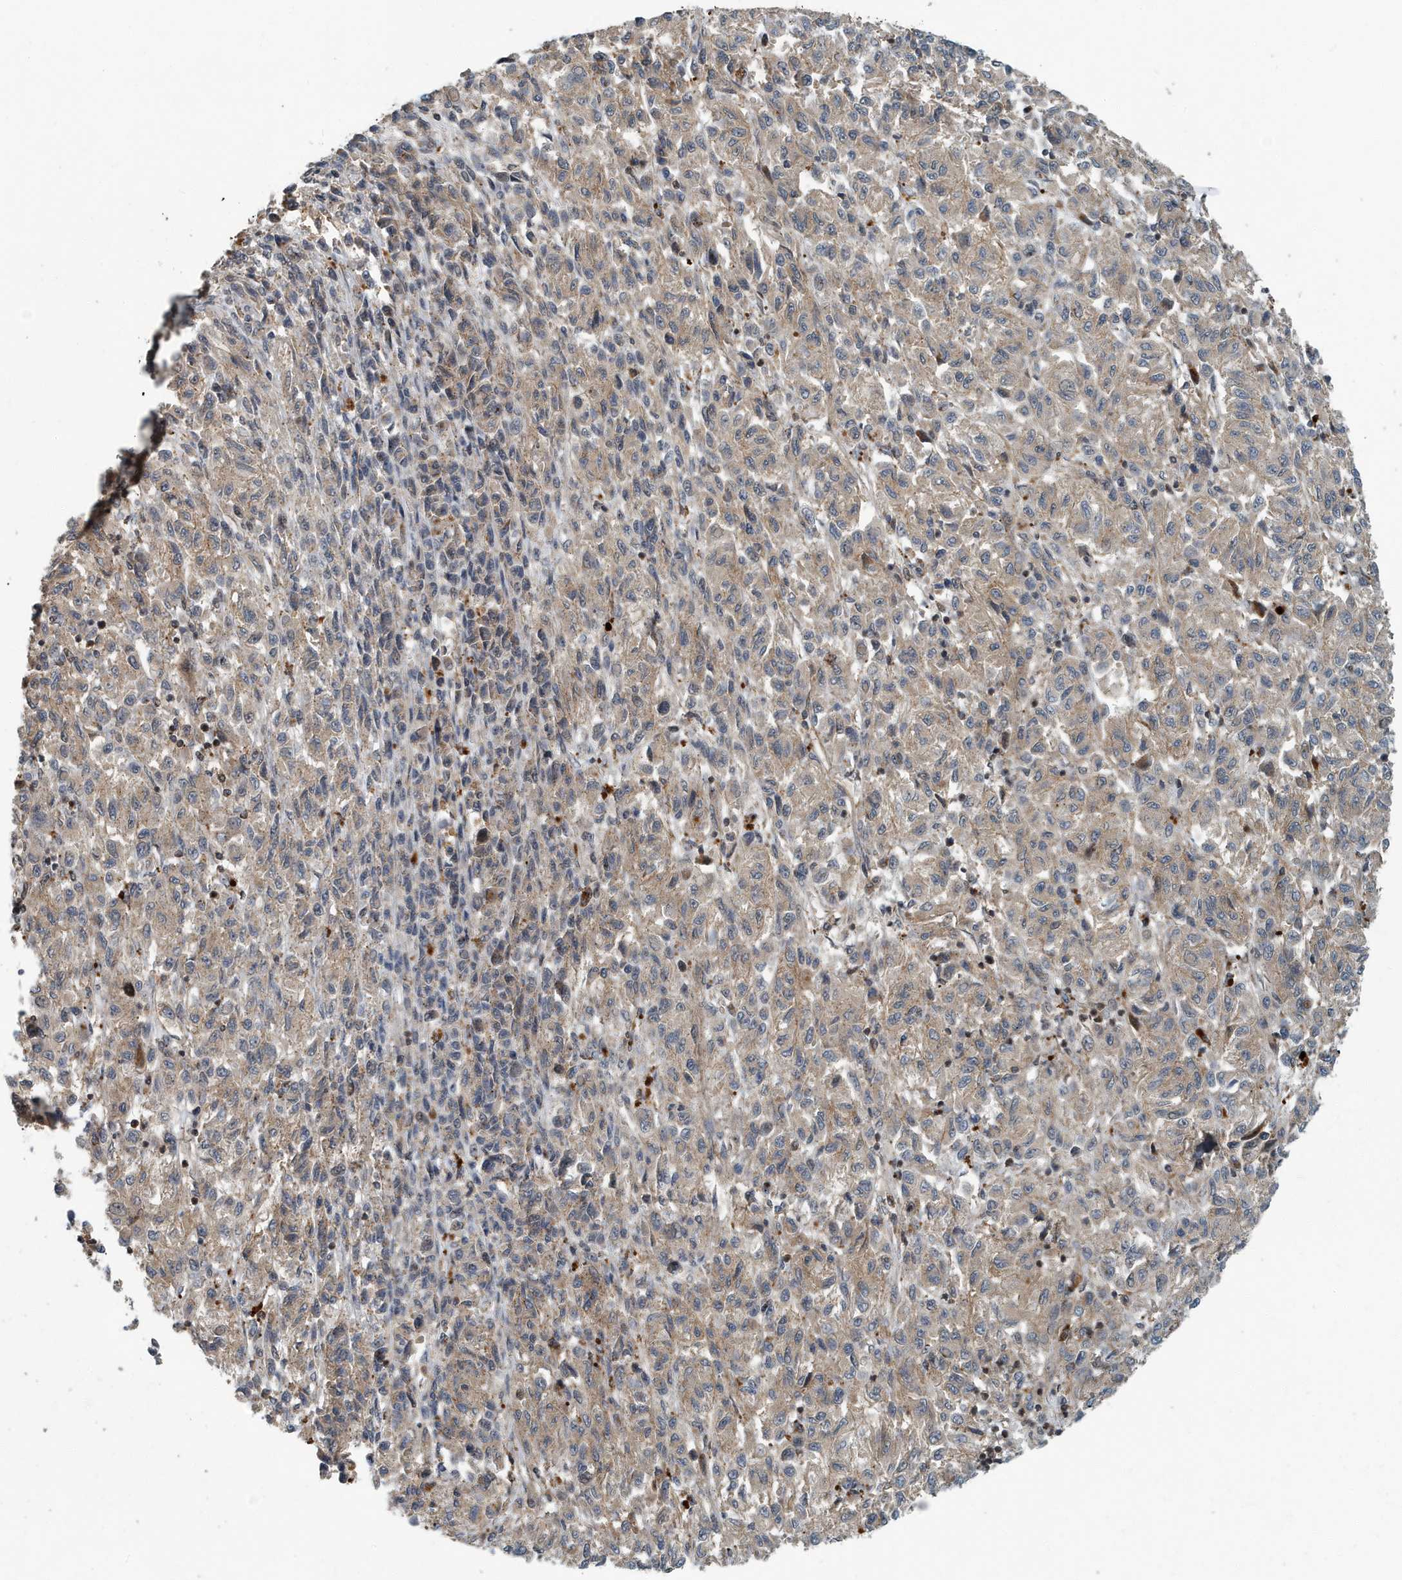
{"staining": {"intensity": "weak", "quantity": ">75%", "location": "cytoplasmic/membranous"}, "tissue": "melanoma", "cell_type": "Tumor cells", "image_type": "cancer", "snomed": [{"axis": "morphology", "description": "Malignant melanoma, Metastatic site"}, {"axis": "topography", "description": "Lung"}], "caption": "Immunohistochemistry (IHC) of human melanoma exhibits low levels of weak cytoplasmic/membranous staining in approximately >75% of tumor cells.", "gene": "KIF15", "patient": {"sex": "male", "age": 64}}